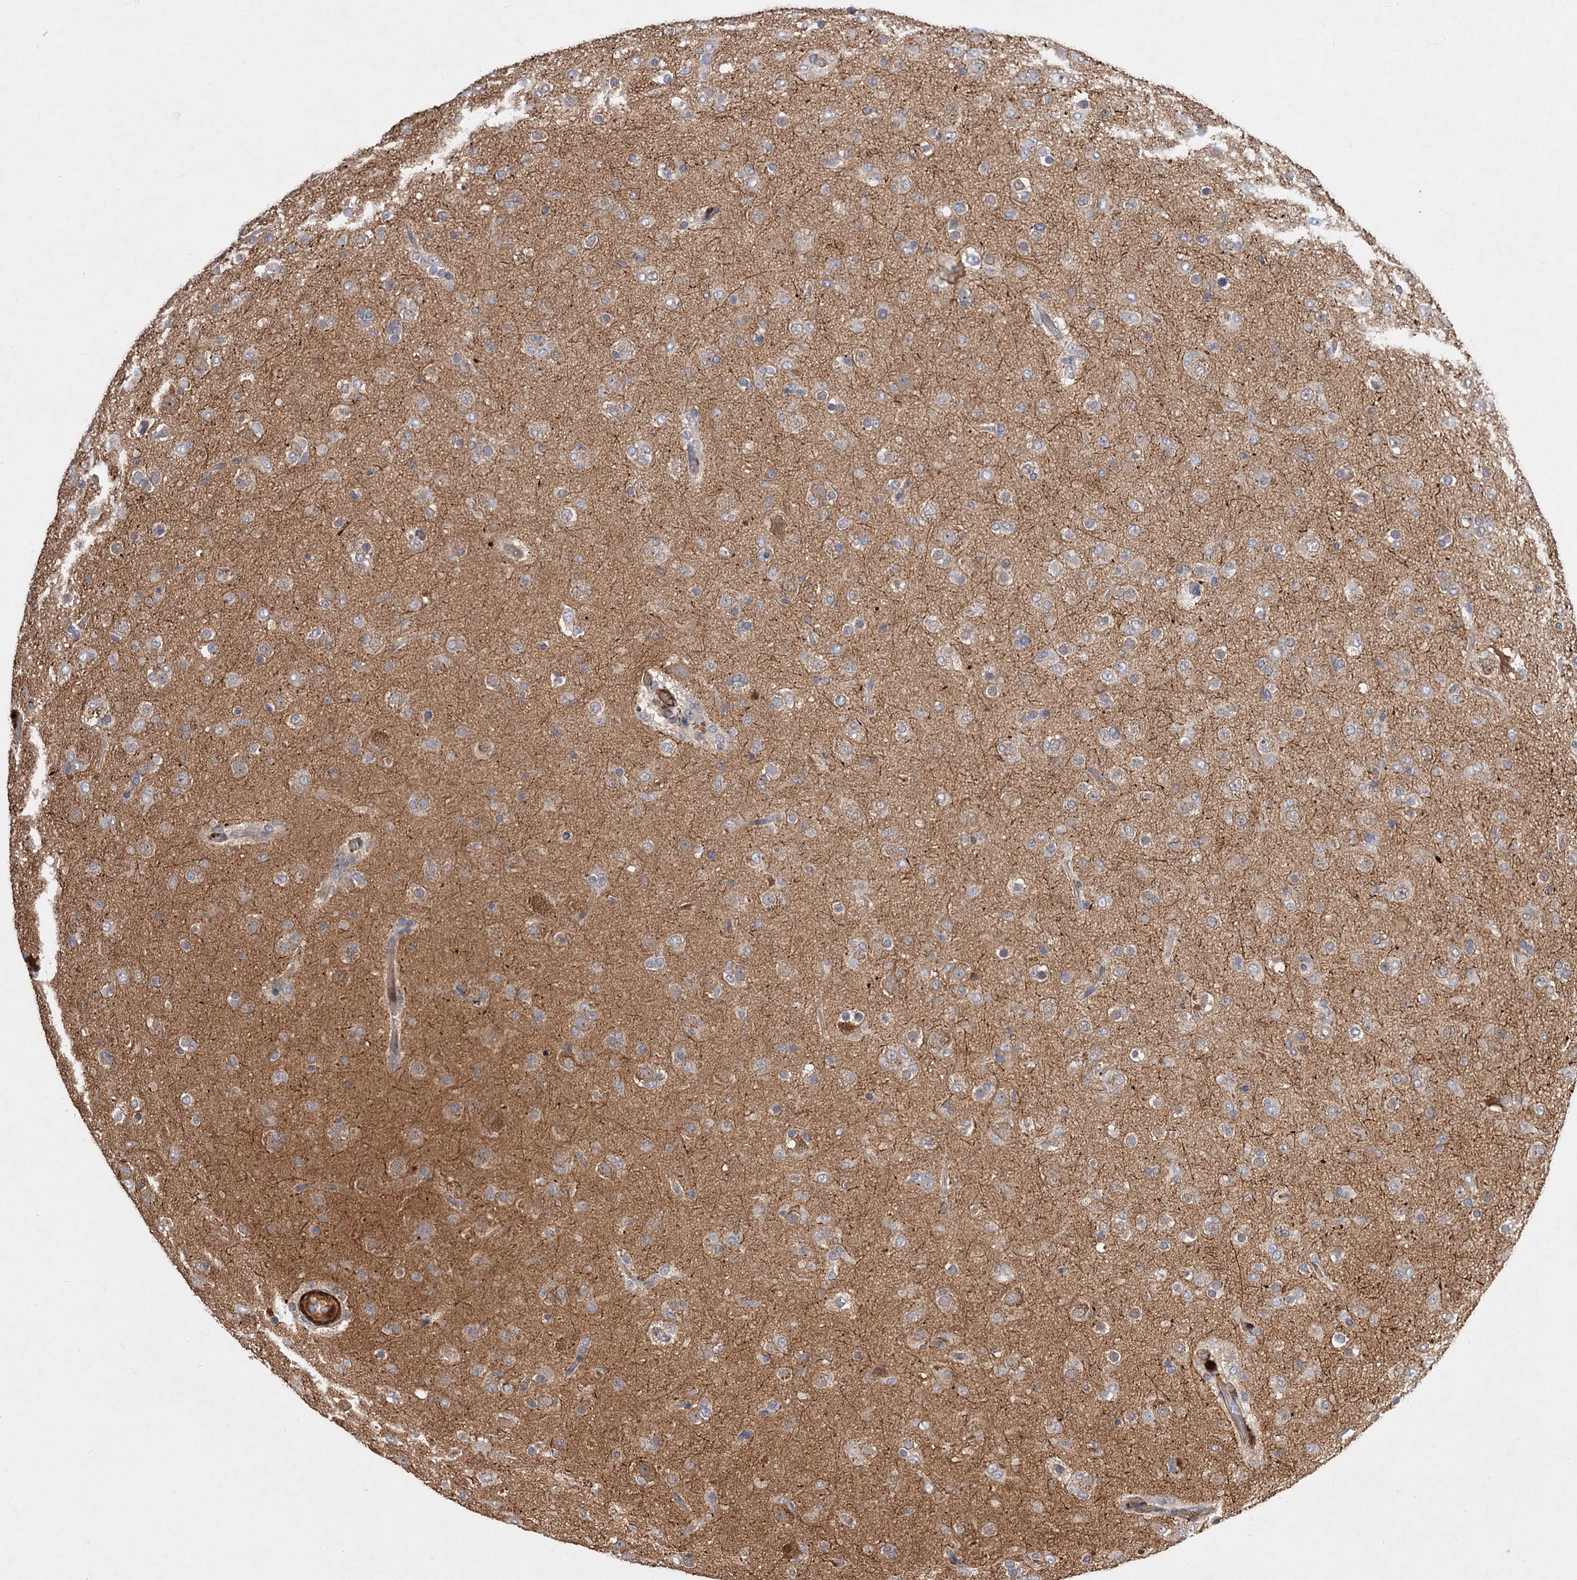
{"staining": {"intensity": "weak", "quantity": "25%-75%", "location": "cytoplasmic/membranous"}, "tissue": "glioma", "cell_type": "Tumor cells", "image_type": "cancer", "snomed": [{"axis": "morphology", "description": "Glioma, malignant, Low grade"}, {"axis": "topography", "description": "Brain"}], "caption": "This micrograph exhibits immunohistochemistry staining of human malignant glioma (low-grade), with low weak cytoplasmic/membranous expression in about 25%-75% of tumor cells.", "gene": "FBXW8", "patient": {"sex": "male", "age": 65}}